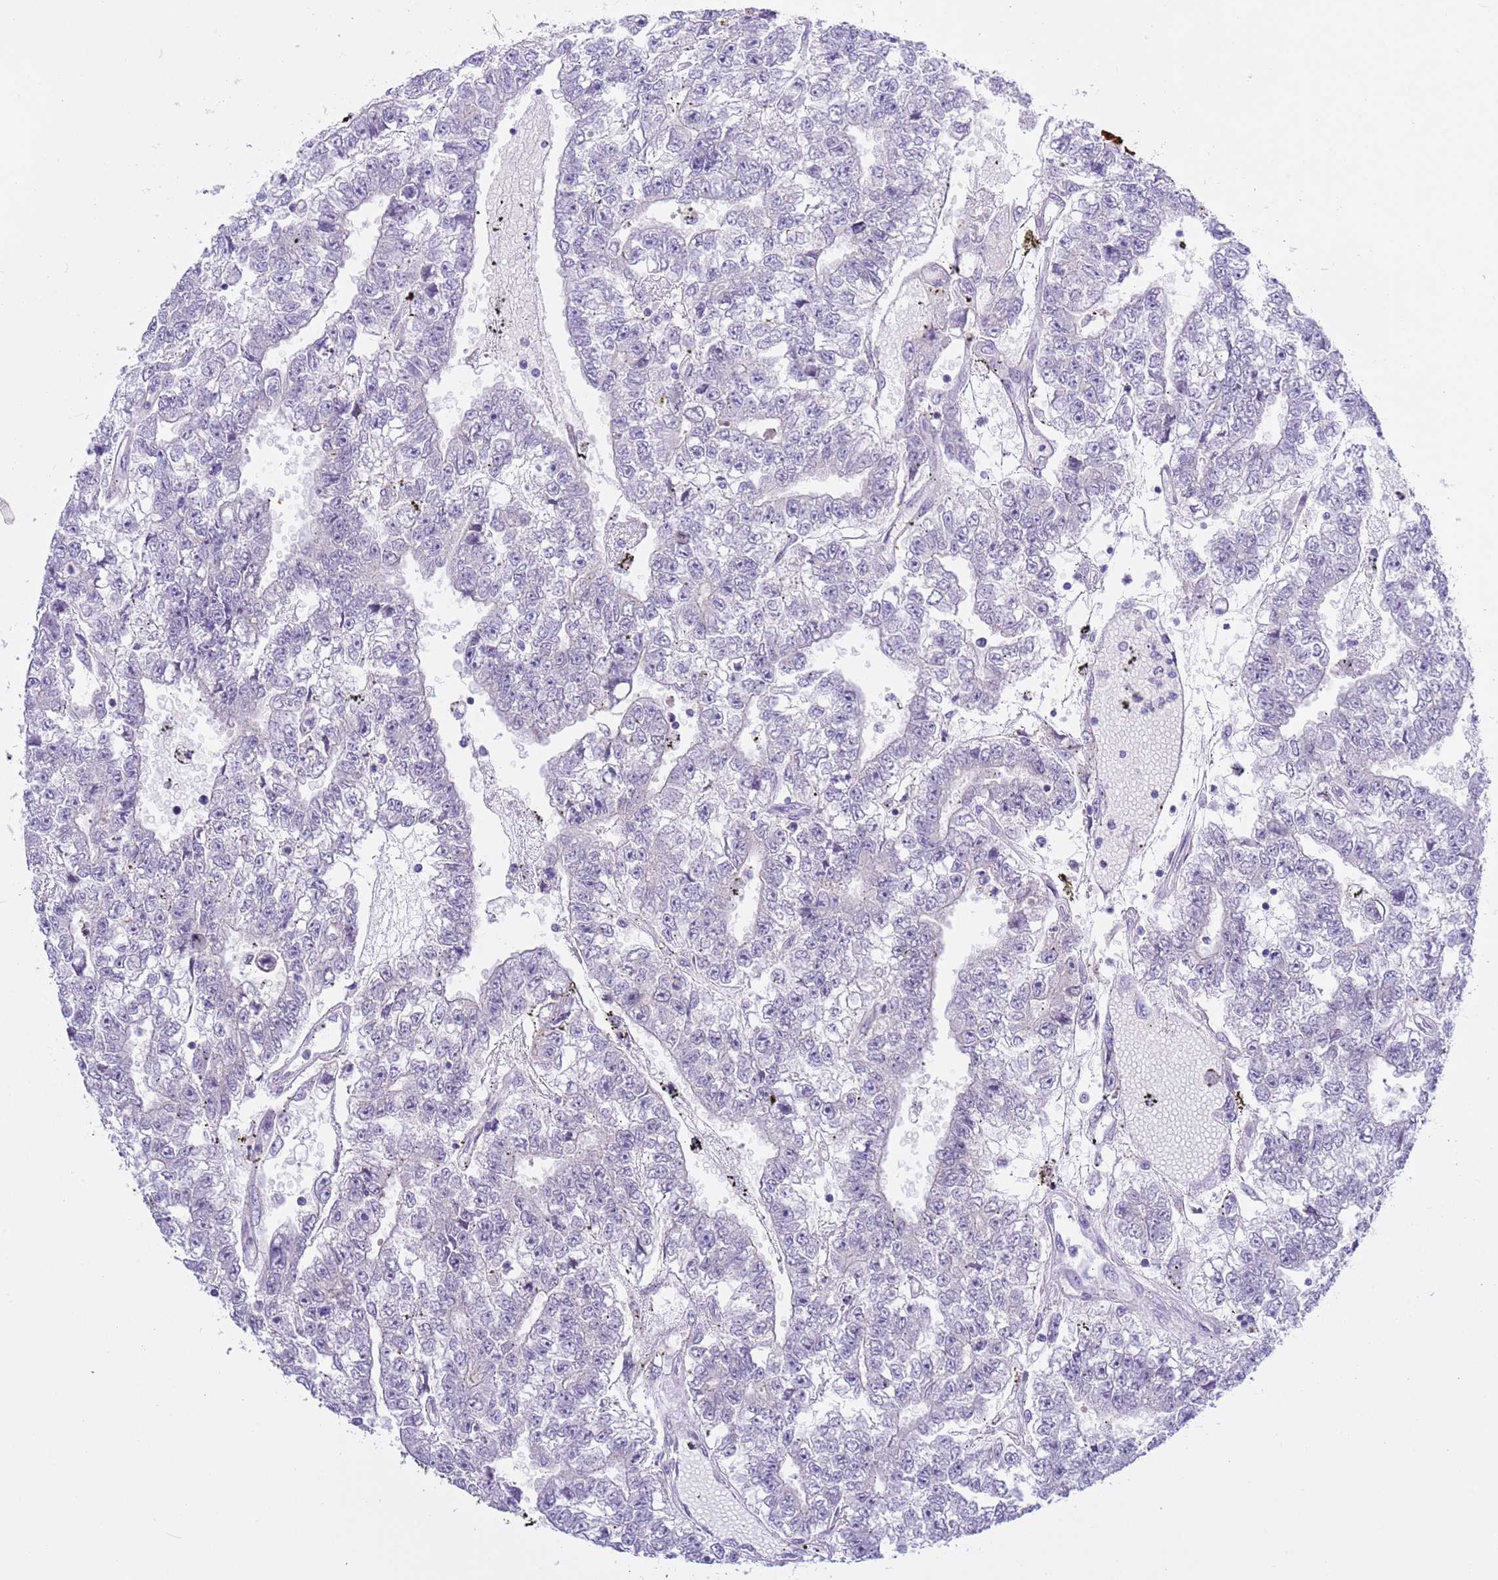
{"staining": {"intensity": "negative", "quantity": "none", "location": "none"}, "tissue": "testis cancer", "cell_type": "Tumor cells", "image_type": "cancer", "snomed": [{"axis": "morphology", "description": "Carcinoma, Embryonal, NOS"}, {"axis": "topography", "description": "Testis"}], "caption": "Immunohistochemistry (IHC) micrograph of neoplastic tissue: testis cancer (embryonal carcinoma) stained with DAB reveals no significant protein expression in tumor cells.", "gene": "NET1", "patient": {"sex": "male", "age": 25}}